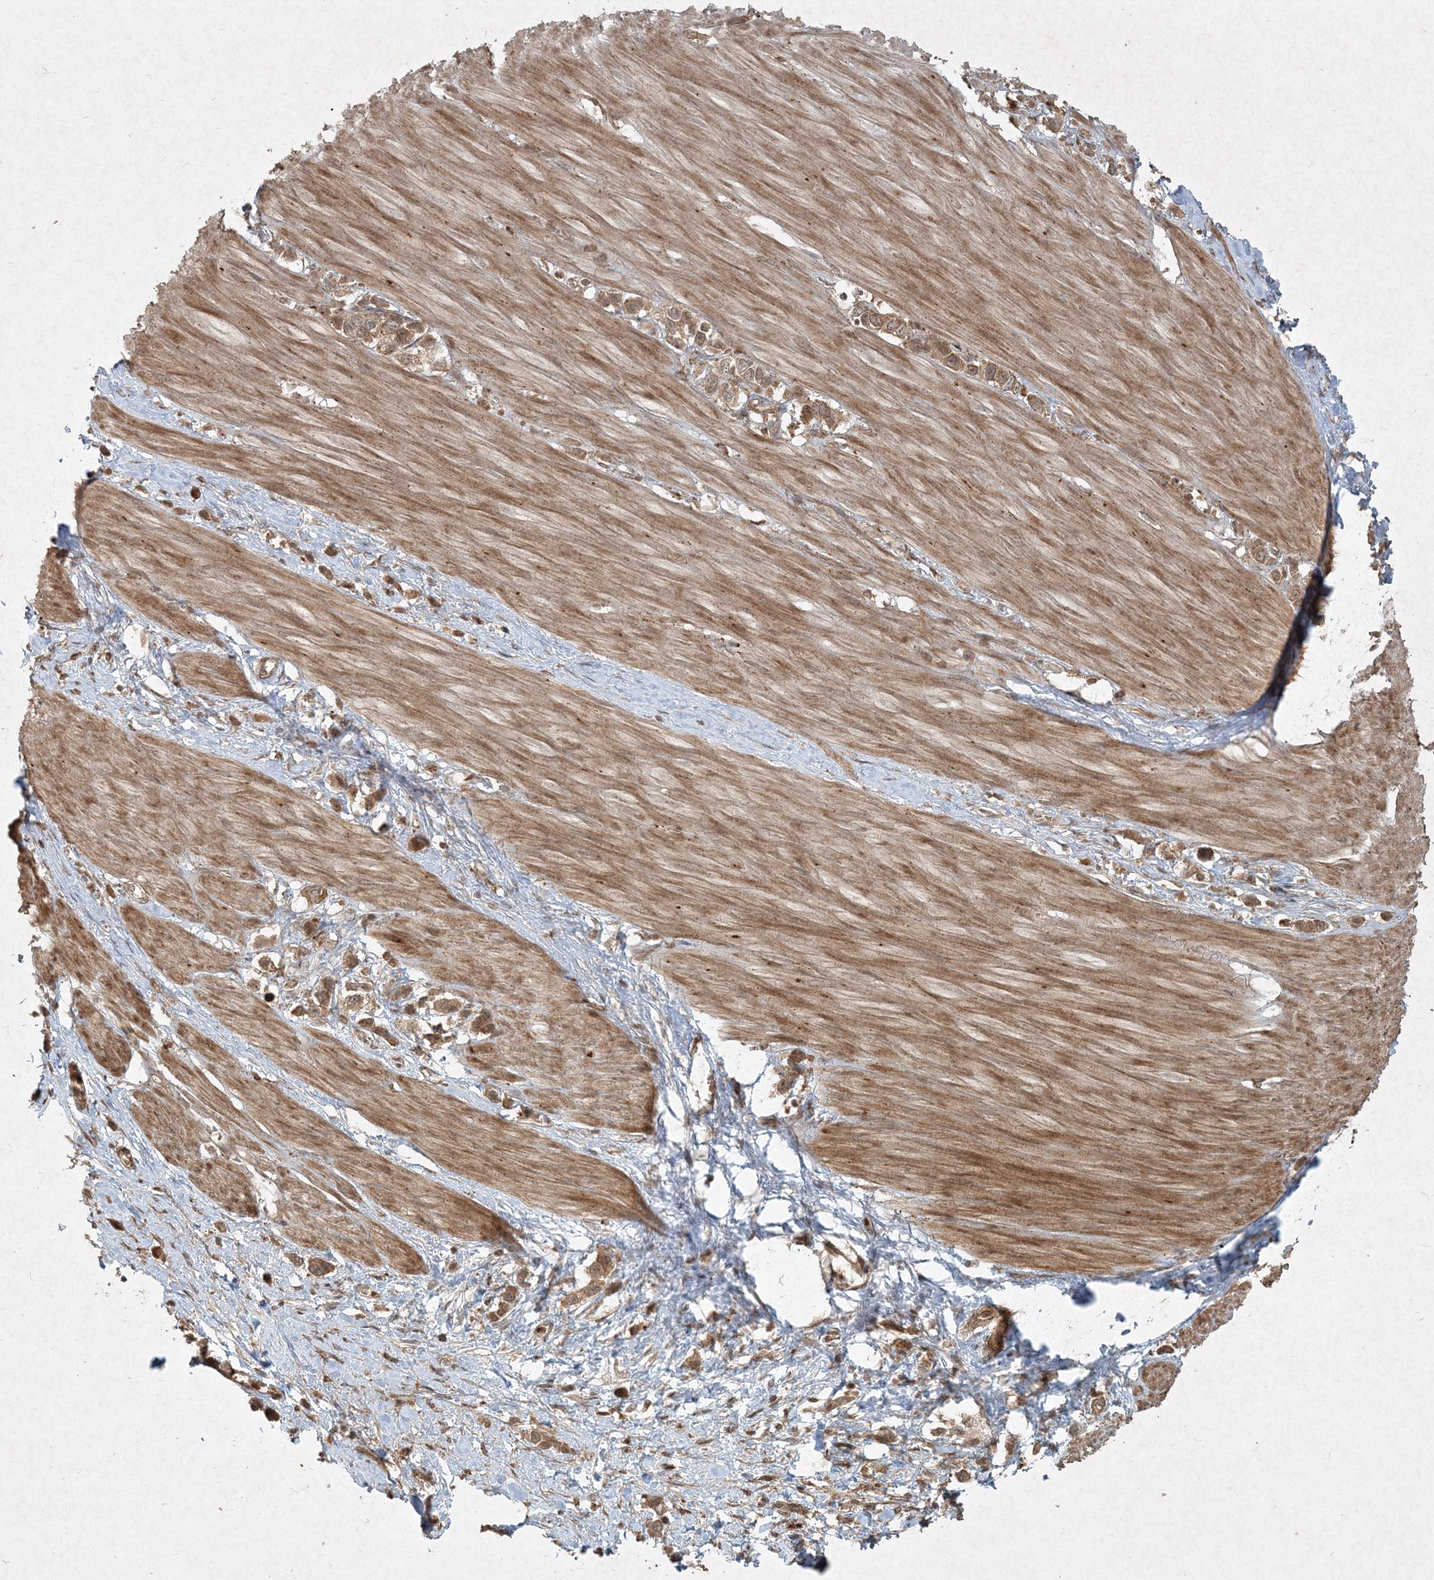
{"staining": {"intensity": "weak", "quantity": ">75%", "location": "cytoplasmic/membranous,nuclear"}, "tissue": "stomach cancer", "cell_type": "Tumor cells", "image_type": "cancer", "snomed": [{"axis": "morphology", "description": "Adenocarcinoma, NOS"}, {"axis": "topography", "description": "Stomach"}], "caption": "Stomach cancer stained with a protein marker reveals weak staining in tumor cells.", "gene": "NARS1", "patient": {"sex": "female", "age": 65}}